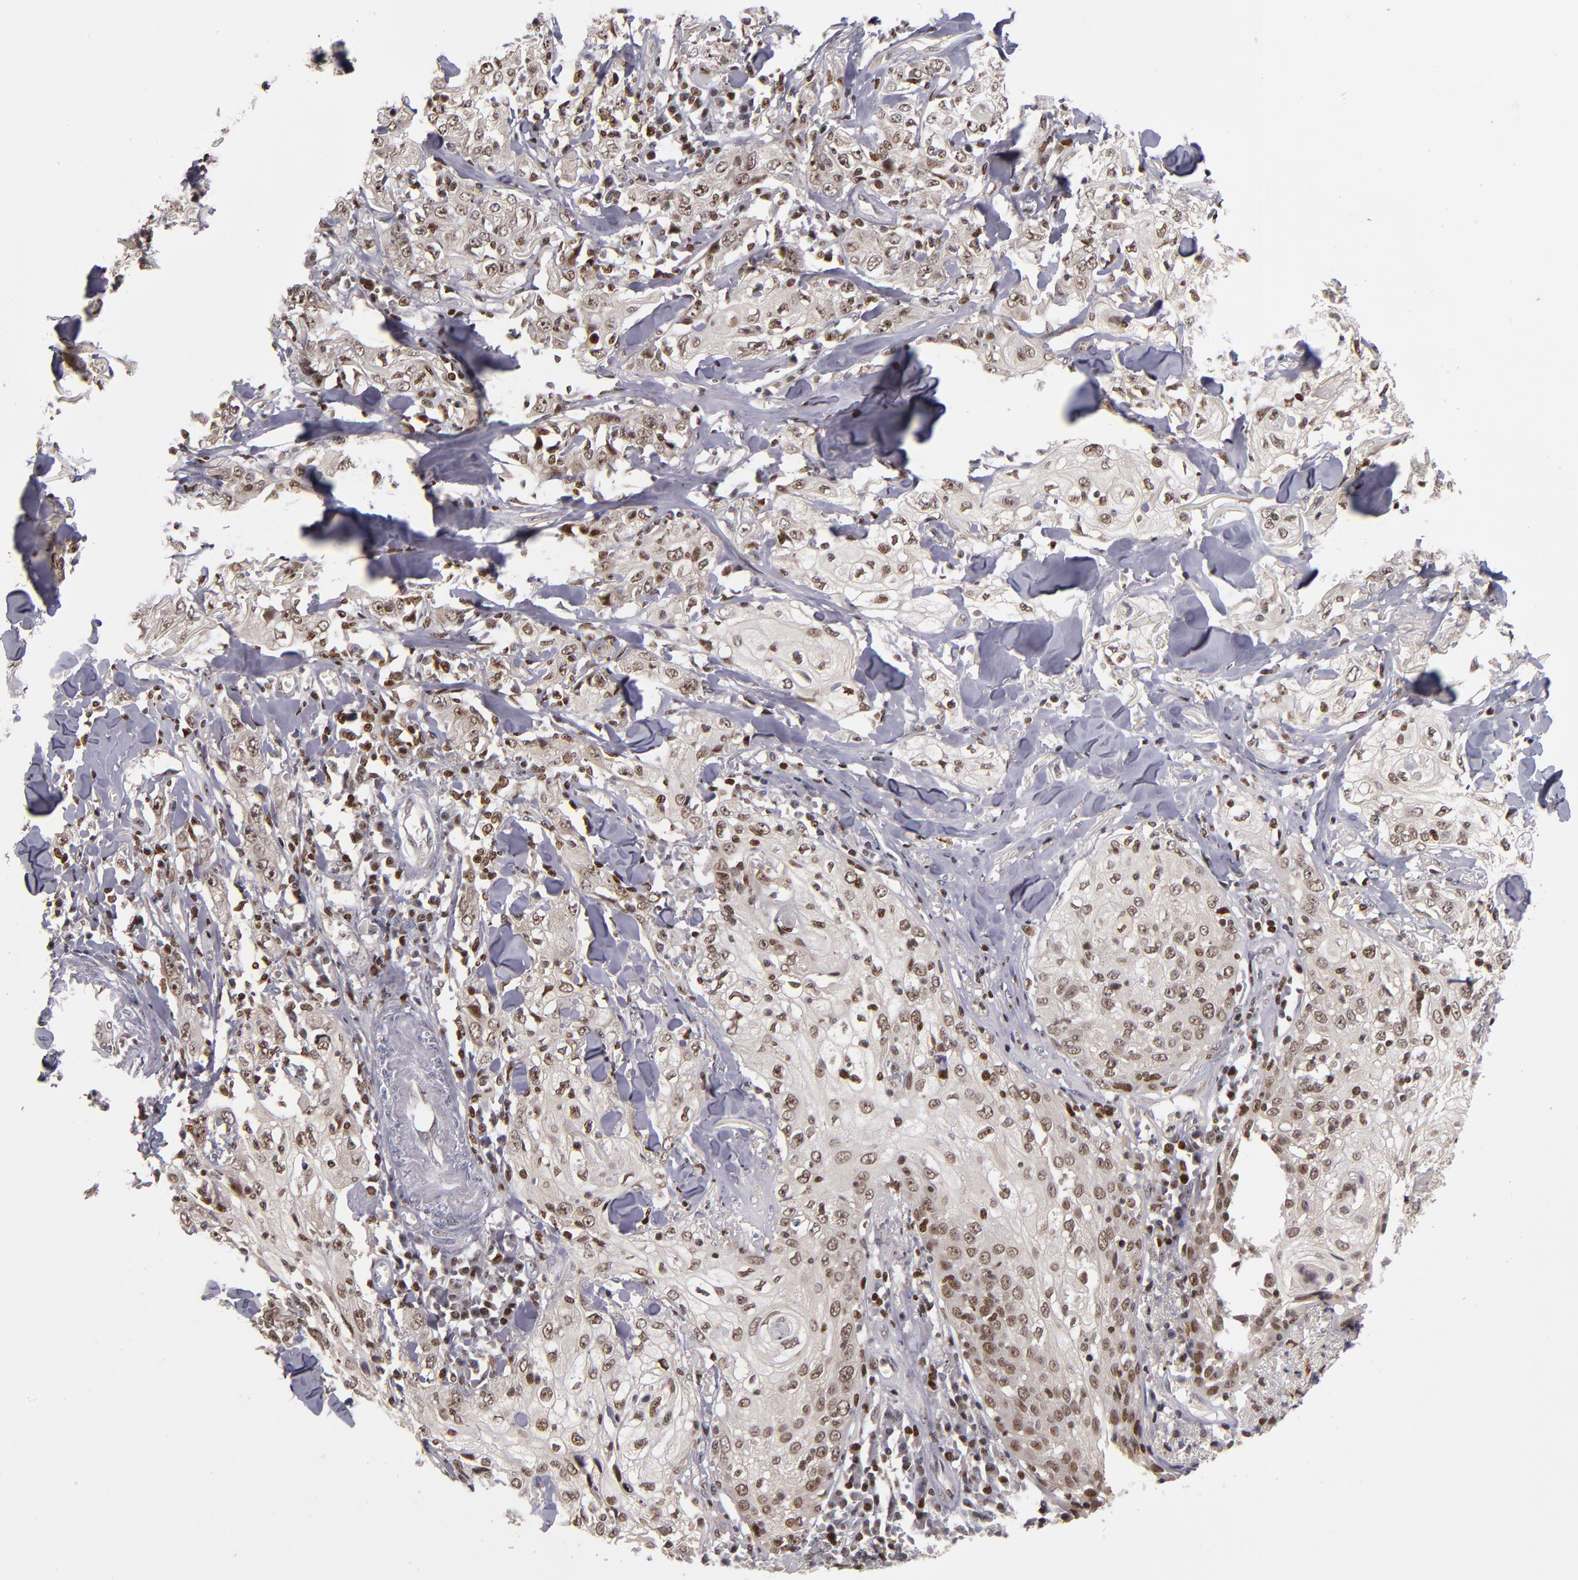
{"staining": {"intensity": "weak", "quantity": ">75%", "location": "nuclear"}, "tissue": "skin cancer", "cell_type": "Tumor cells", "image_type": "cancer", "snomed": [{"axis": "morphology", "description": "Squamous cell carcinoma, NOS"}, {"axis": "topography", "description": "Skin"}], "caption": "Squamous cell carcinoma (skin) stained for a protein (brown) reveals weak nuclear positive expression in about >75% of tumor cells.", "gene": "KDM6A", "patient": {"sex": "male", "age": 65}}